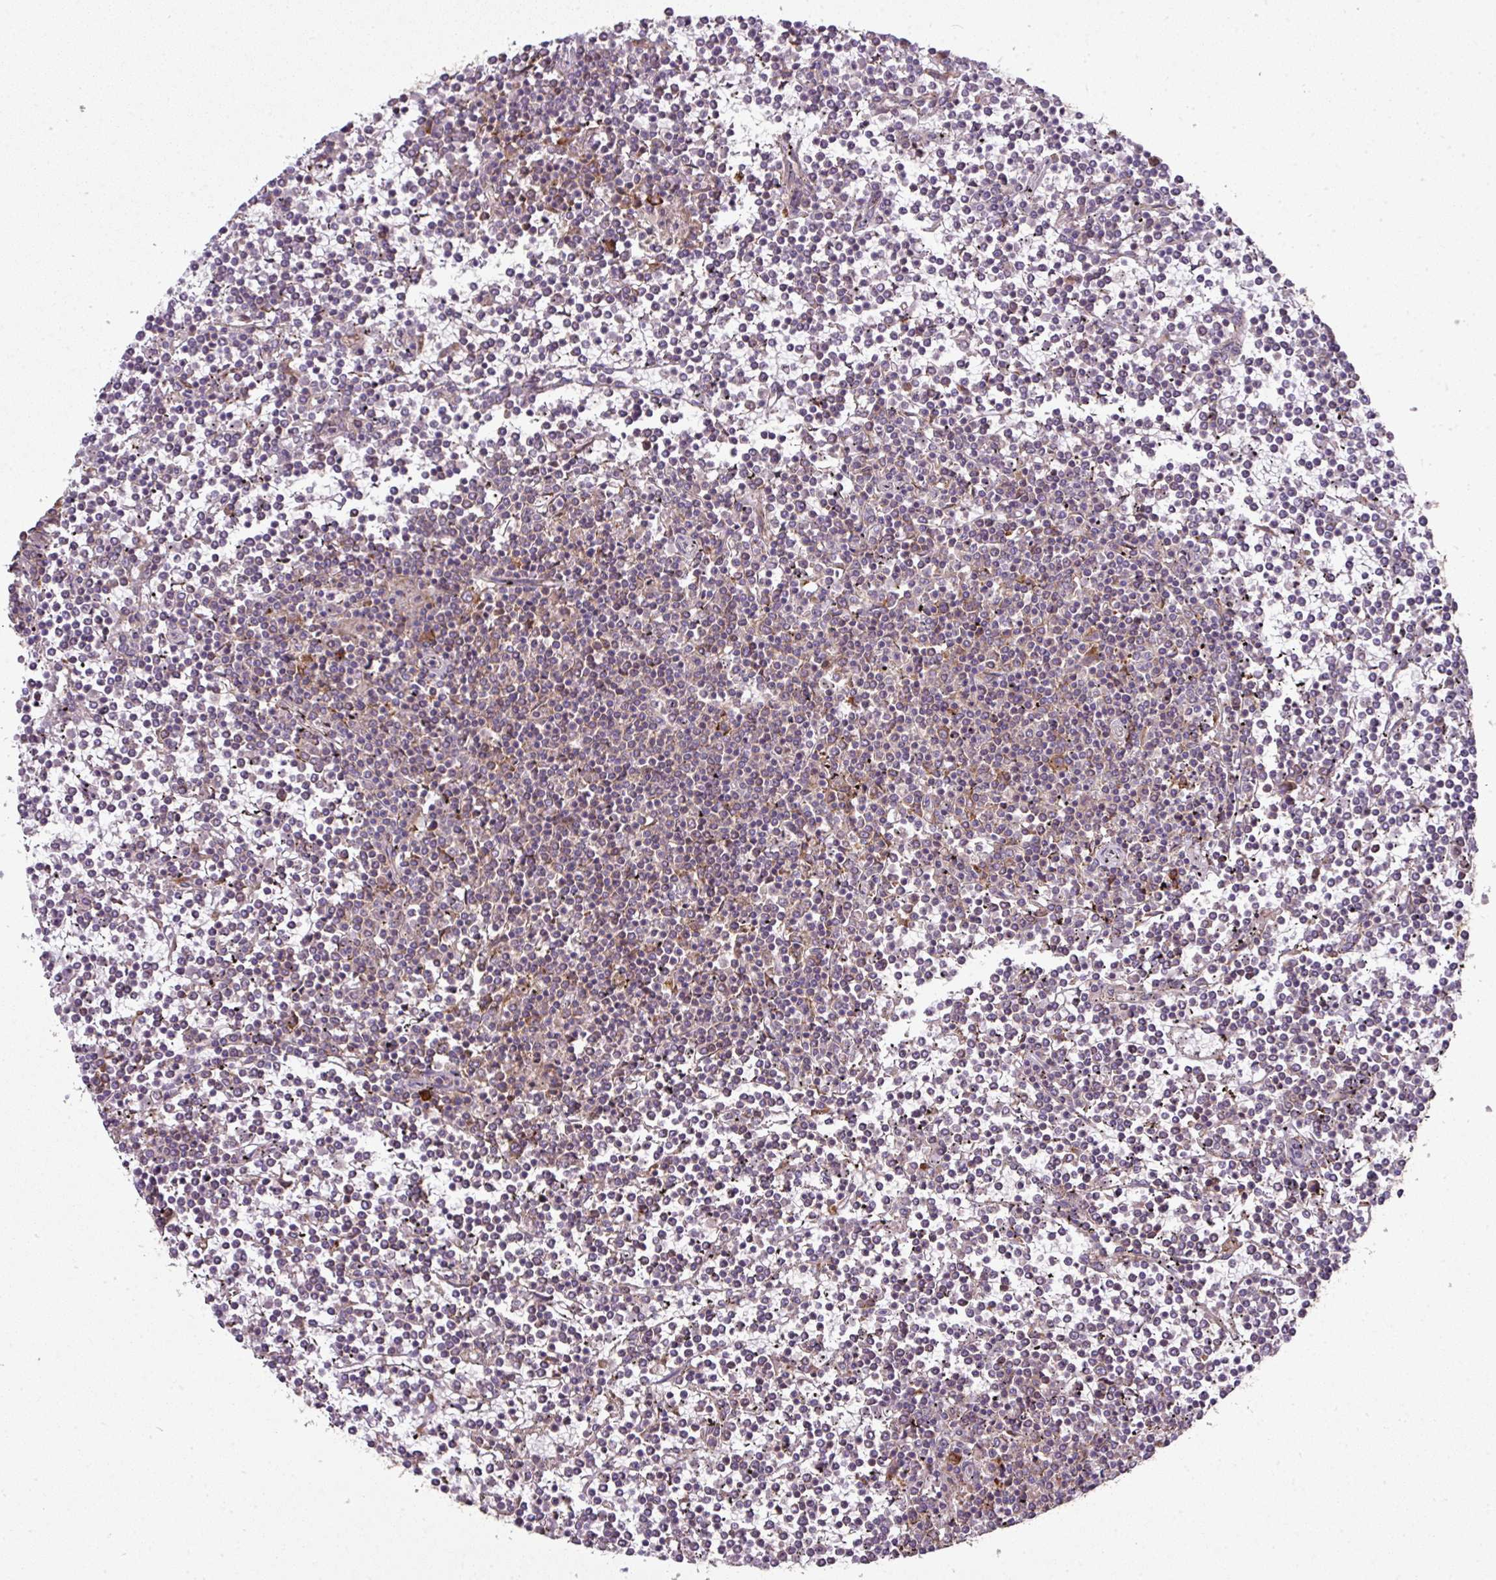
{"staining": {"intensity": "weak", "quantity": "25%-75%", "location": "cytoplasmic/membranous"}, "tissue": "lymphoma", "cell_type": "Tumor cells", "image_type": "cancer", "snomed": [{"axis": "morphology", "description": "Malignant lymphoma, non-Hodgkin's type, Low grade"}, {"axis": "topography", "description": "Spleen"}], "caption": "Immunohistochemistry (IHC) of lymphoma demonstrates low levels of weak cytoplasmic/membranous expression in about 25%-75% of tumor cells.", "gene": "GALP", "patient": {"sex": "female", "age": 19}}